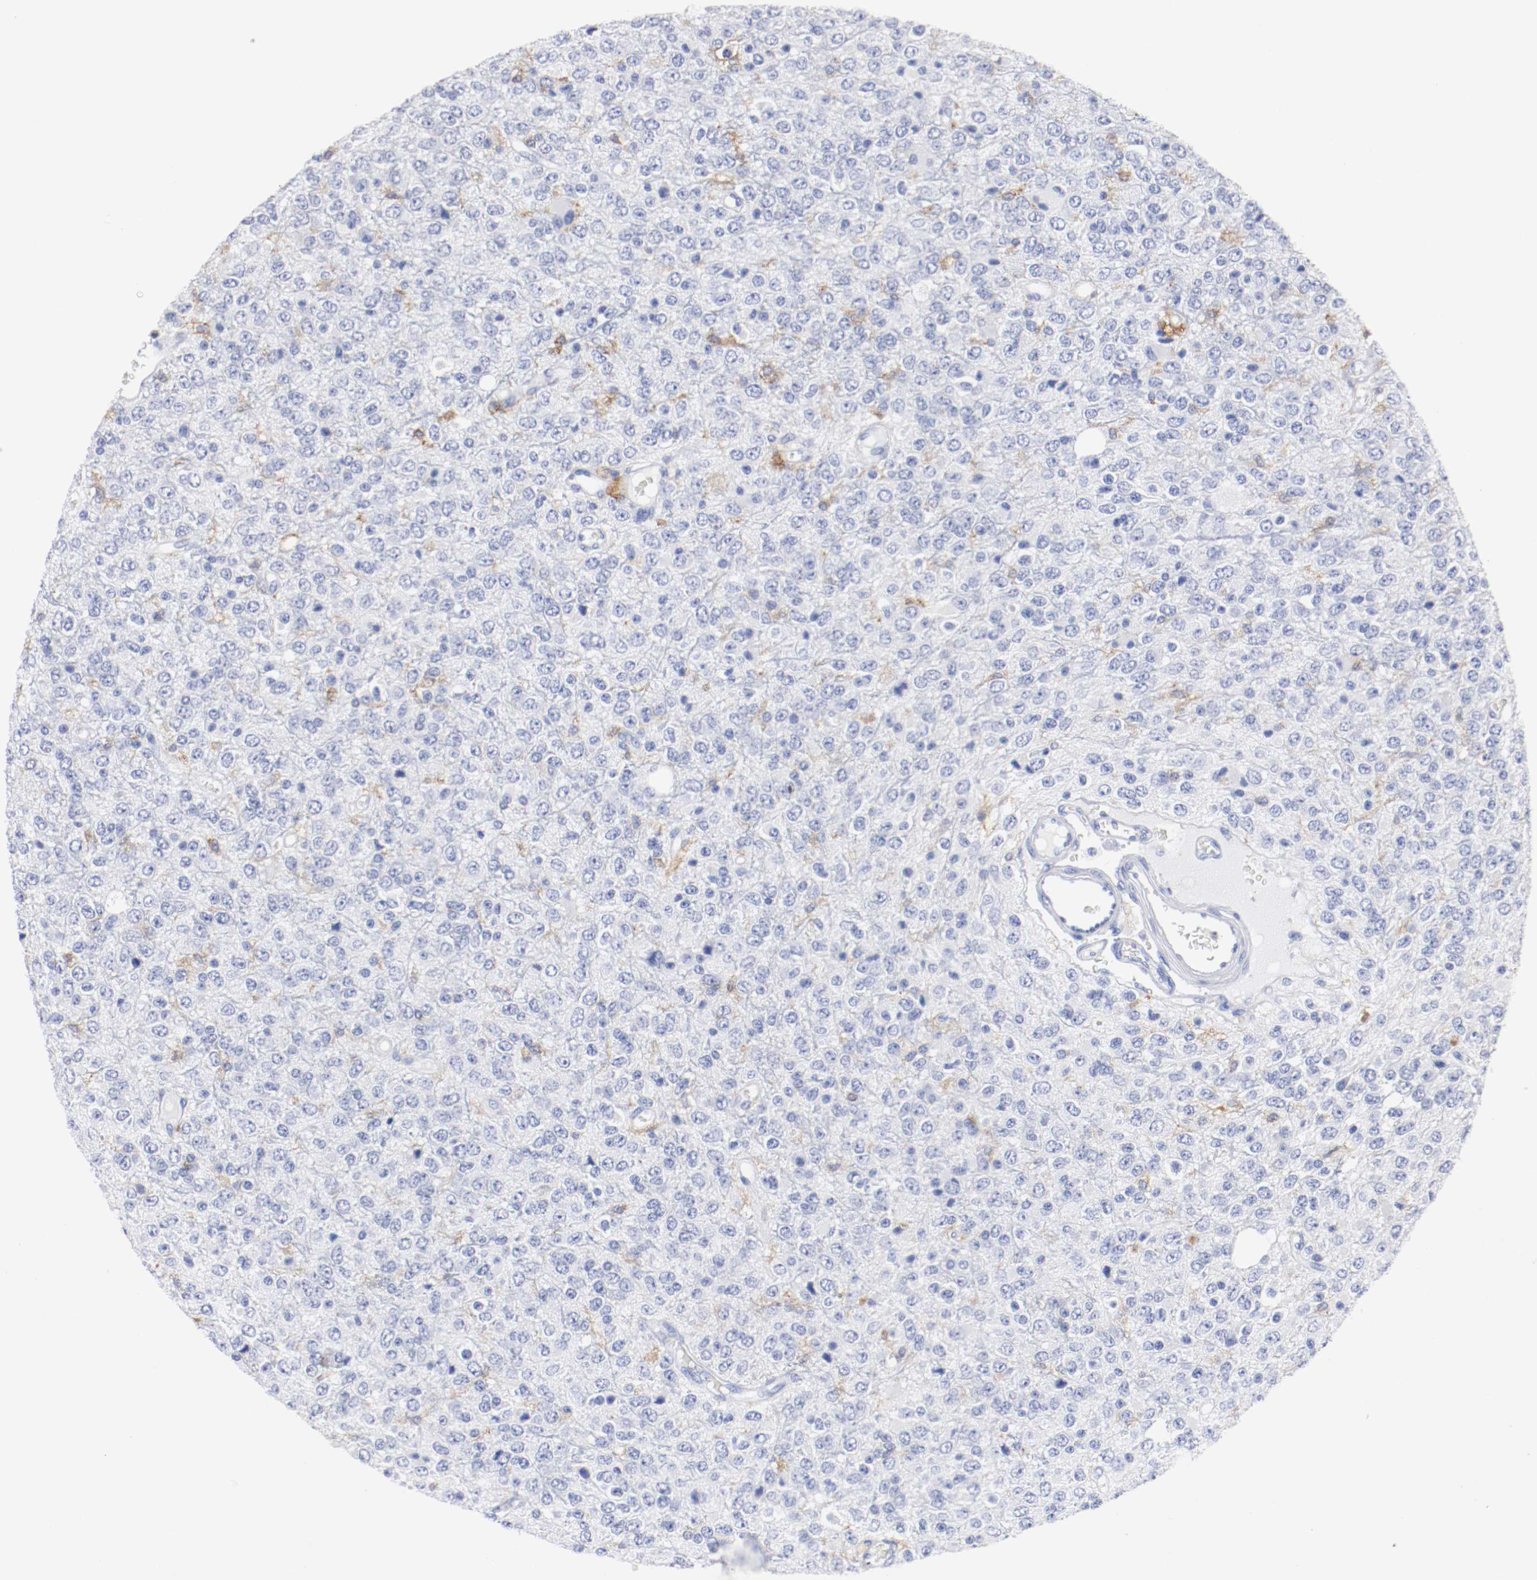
{"staining": {"intensity": "negative", "quantity": "none", "location": "none"}, "tissue": "glioma", "cell_type": "Tumor cells", "image_type": "cancer", "snomed": [{"axis": "morphology", "description": "Glioma, malignant, High grade"}, {"axis": "topography", "description": "pancreas cauda"}], "caption": "This is a photomicrograph of immunohistochemistry (IHC) staining of glioma, which shows no positivity in tumor cells.", "gene": "ITGAX", "patient": {"sex": "male", "age": 60}}